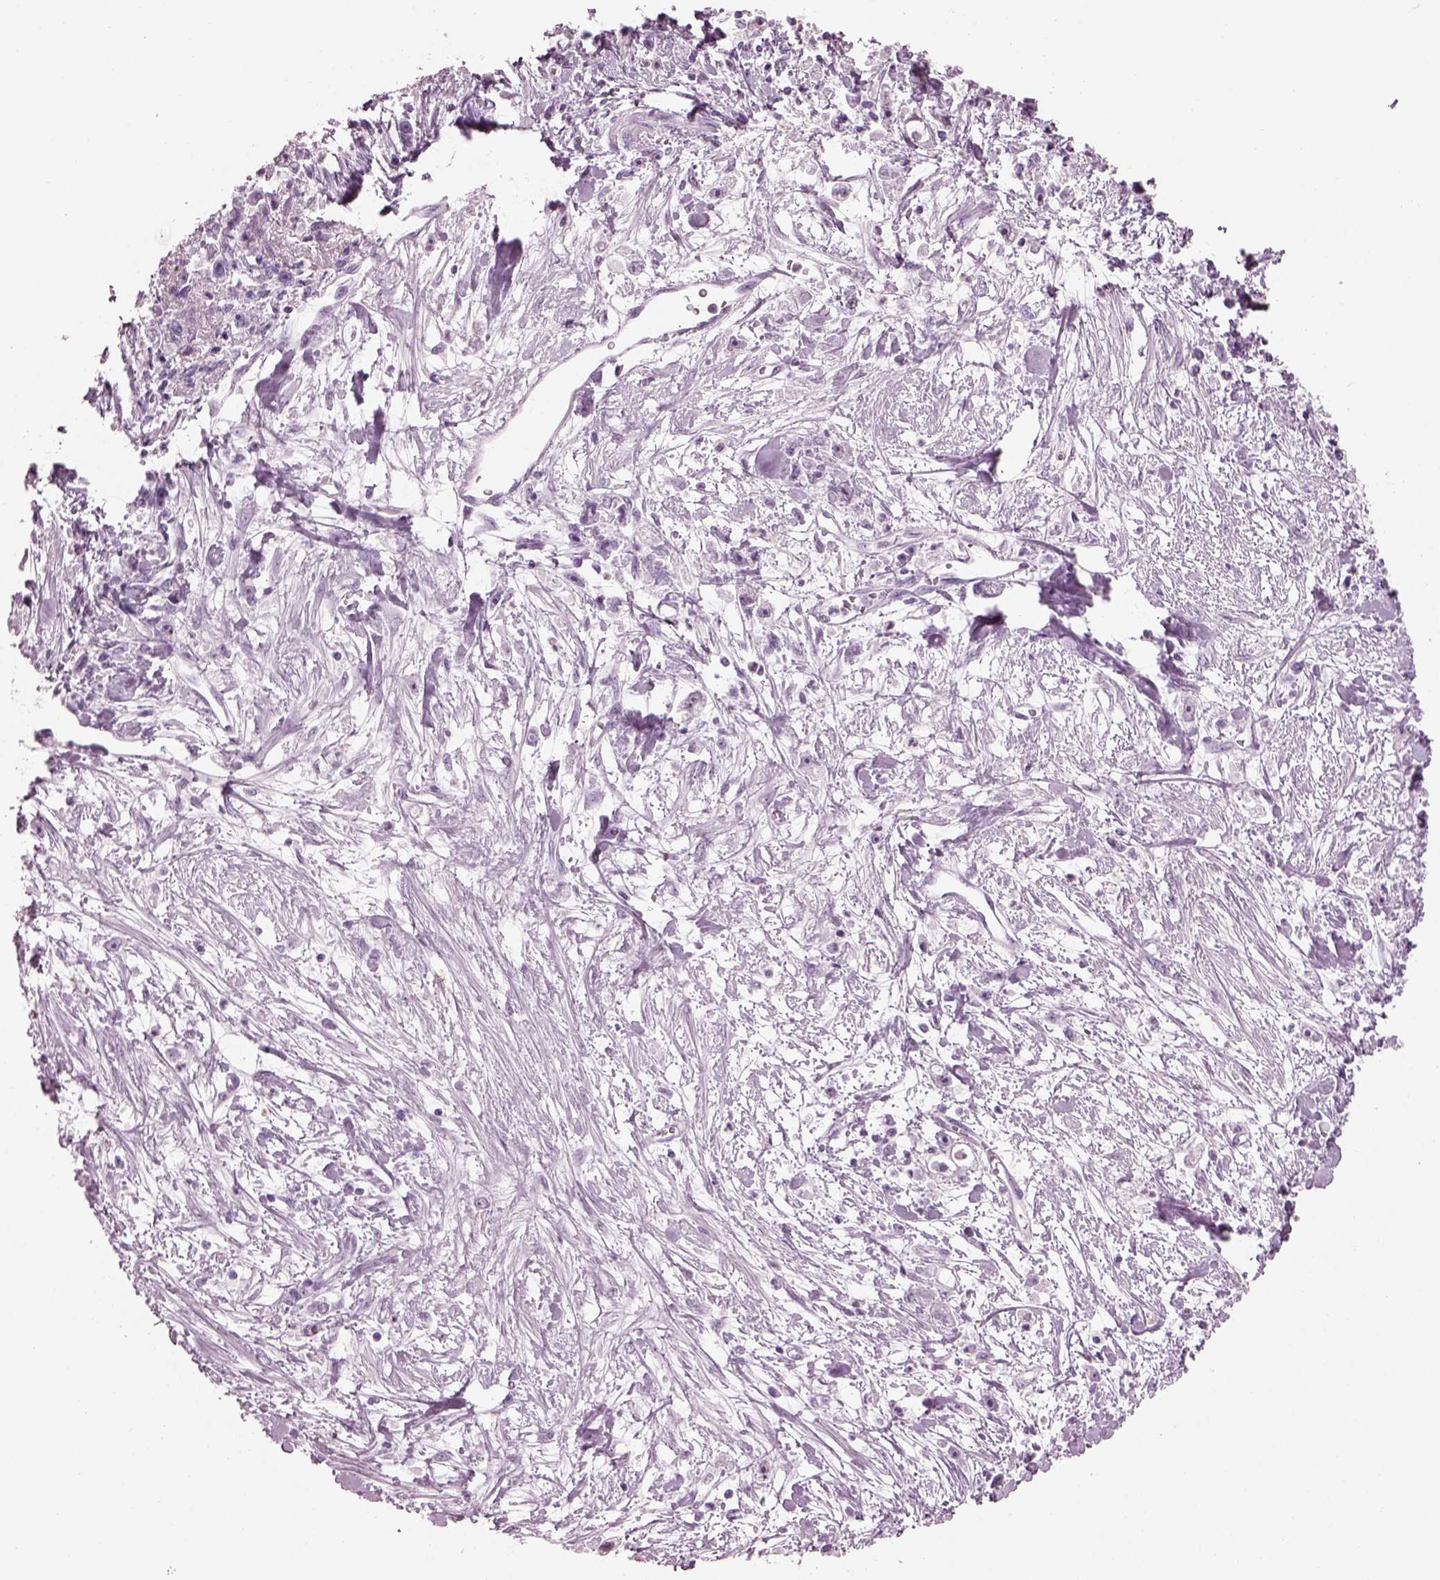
{"staining": {"intensity": "negative", "quantity": "none", "location": "none"}, "tissue": "stomach cancer", "cell_type": "Tumor cells", "image_type": "cancer", "snomed": [{"axis": "morphology", "description": "Adenocarcinoma, NOS"}, {"axis": "topography", "description": "Stomach"}], "caption": "Tumor cells show no significant staining in stomach adenocarcinoma. (IHC, brightfield microscopy, high magnification).", "gene": "ADGRG2", "patient": {"sex": "female", "age": 59}}